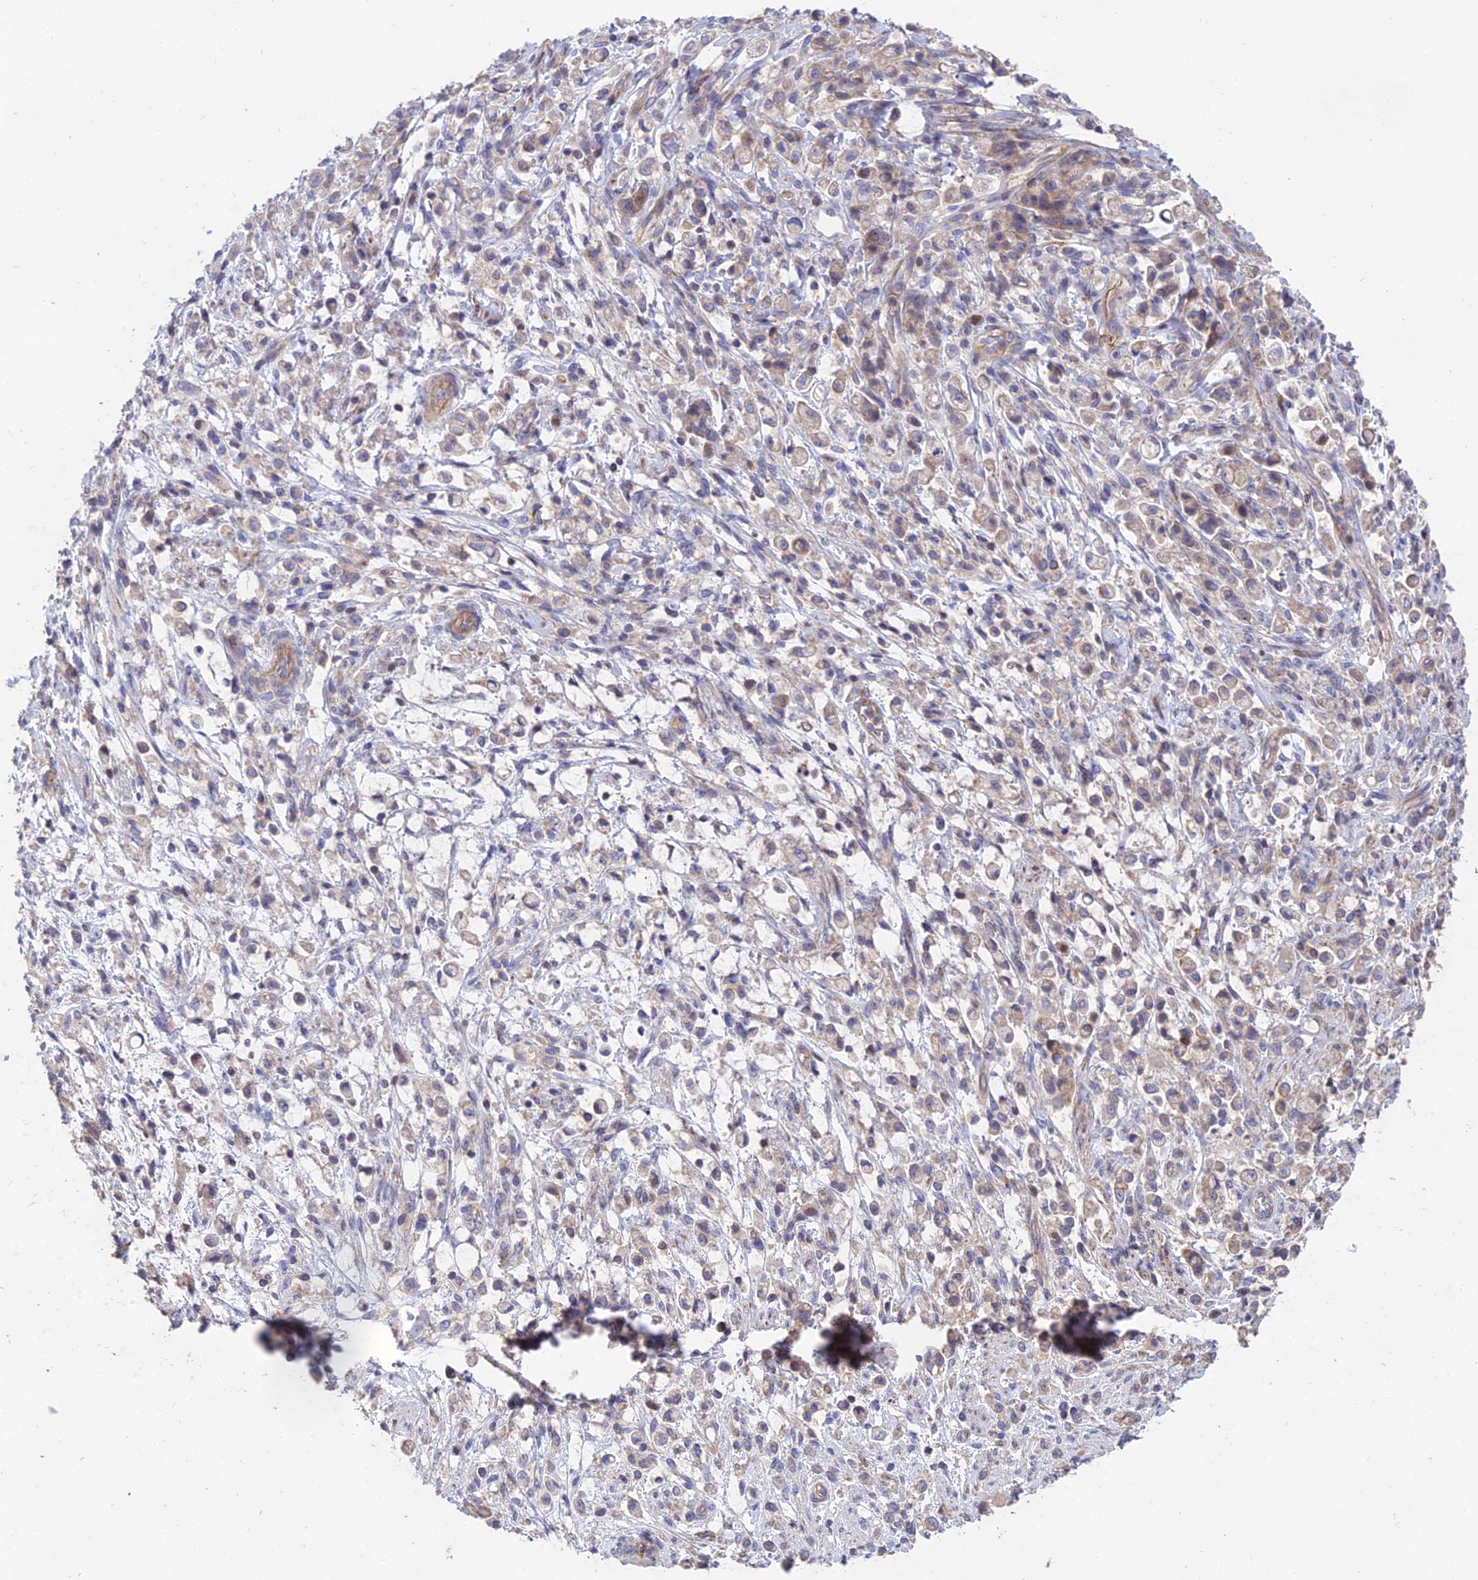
{"staining": {"intensity": "weak", "quantity": "<25%", "location": "cytoplasmic/membranous"}, "tissue": "stomach cancer", "cell_type": "Tumor cells", "image_type": "cancer", "snomed": [{"axis": "morphology", "description": "Adenocarcinoma, NOS"}, {"axis": "topography", "description": "Stomach"}], "caption": "High magnification brightfield microscopy of stomach adenocarcinoma stained with DAB (3,3'-diaminobenzidine) (brown) and counterstained with hematoxylin (blue): tumor cells show no significant staining. (Stains: DAB immunohistochemistry (IHC) with hematoxylin counter stain, Microscopy: brightfield microscopy at high magnification).", "gene": "USP37", "patient": {"sex": "female", "age": 60}}